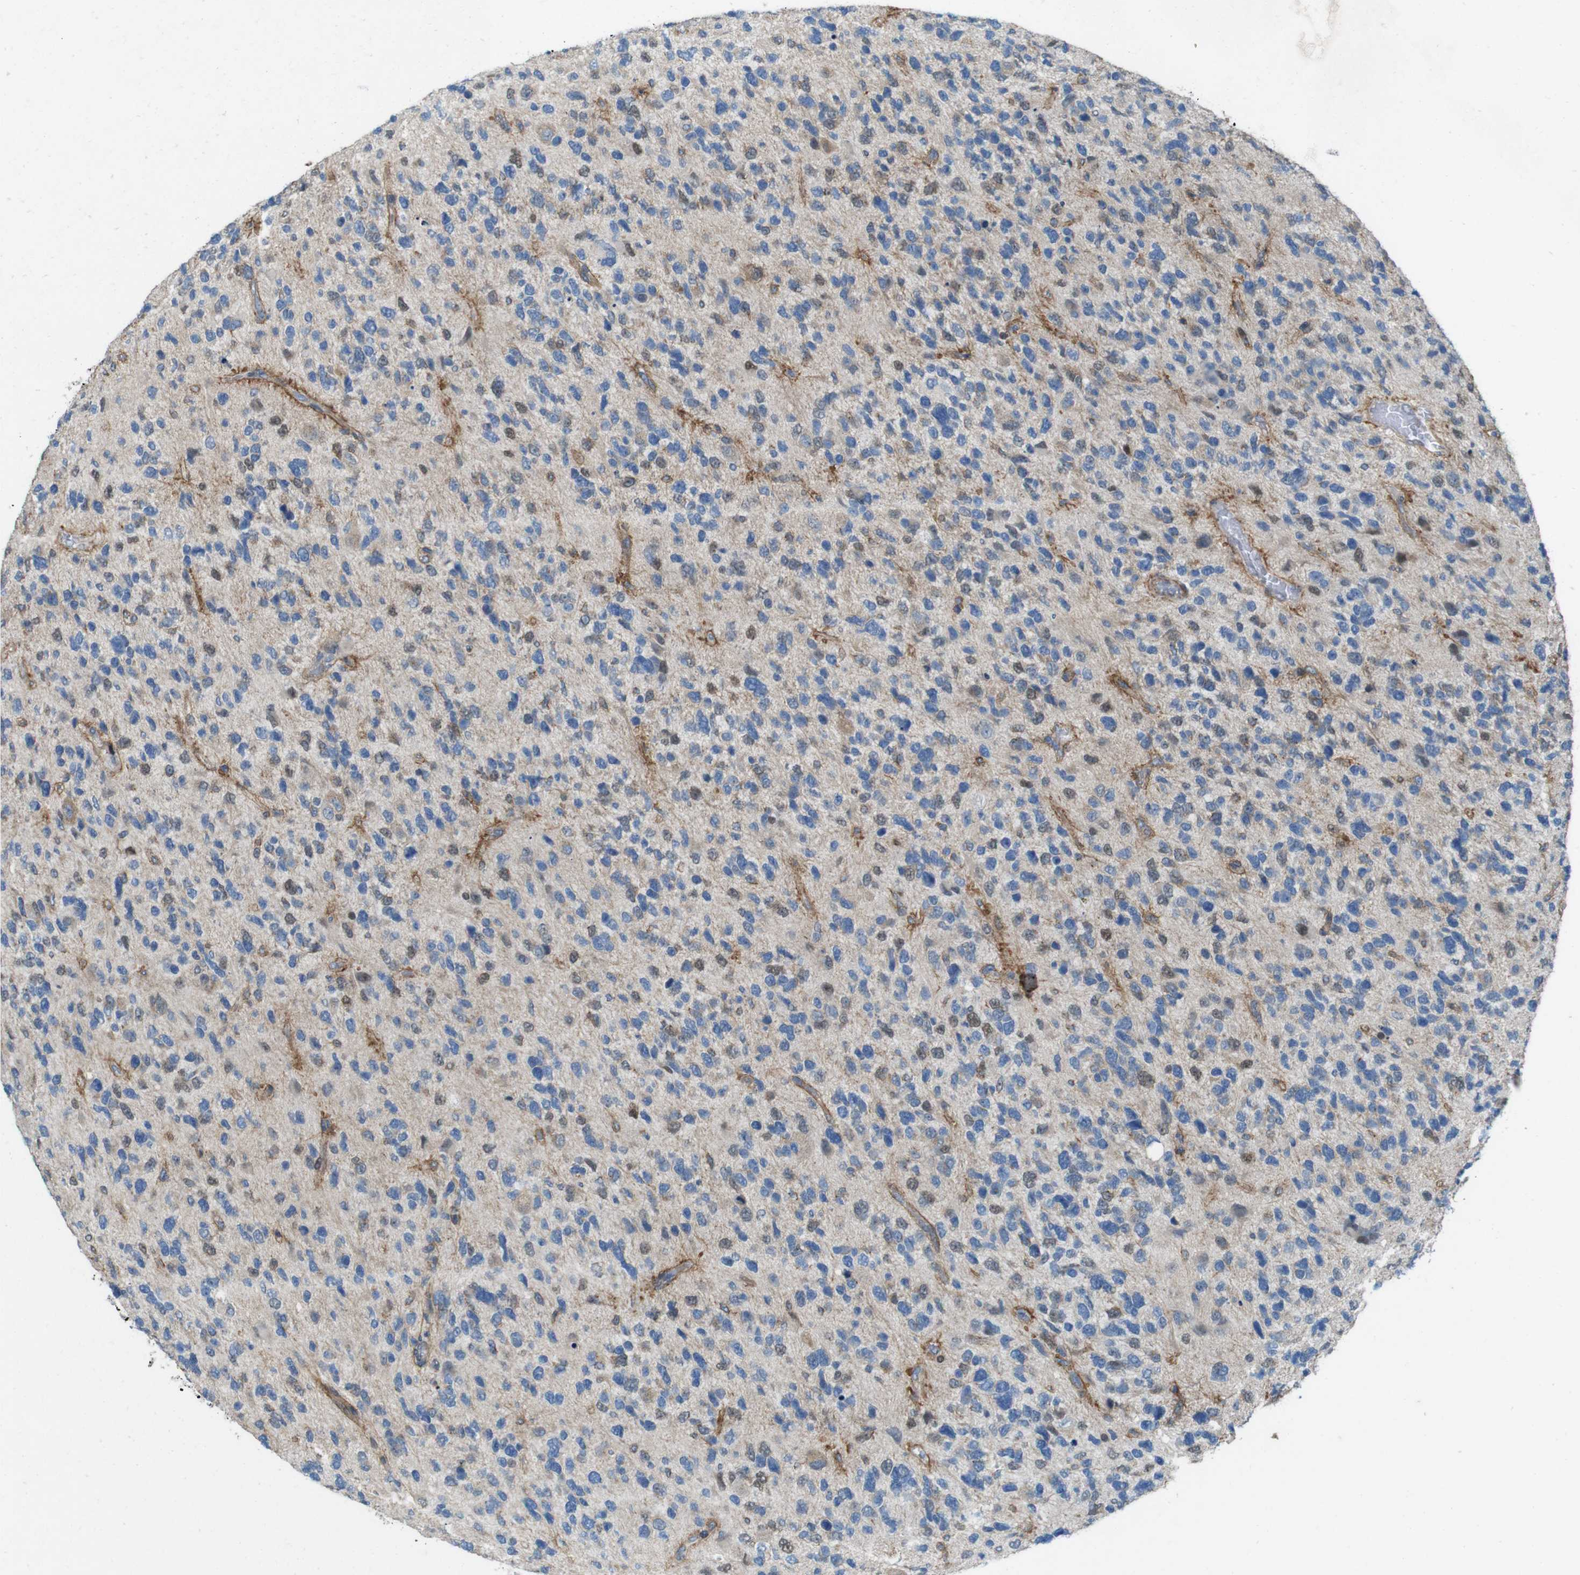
{"staining": {"intensity": "moderate", "quantity": "<25%", "location": "nuclear"}, "tissue": "glioma", "cell_type": "Tumor cells", "image_type": "cancer", "snomed": [{"axis": "morphology", "description": "Glioma, malignant, High grade"}, {"axis": "topography", "description": "Brain"}], "caption": "Glioma tissue exhibits moderate nuclear positivity in about <25% of tumor cells, visualized by immunohistochemistry. The staining is performed using DAB brown chromogen to label protein expression. The nuclei are counter-stained blue using hematoxylin.", "gene": "SKI", "patient": {"sex": "female", "age": 58}}